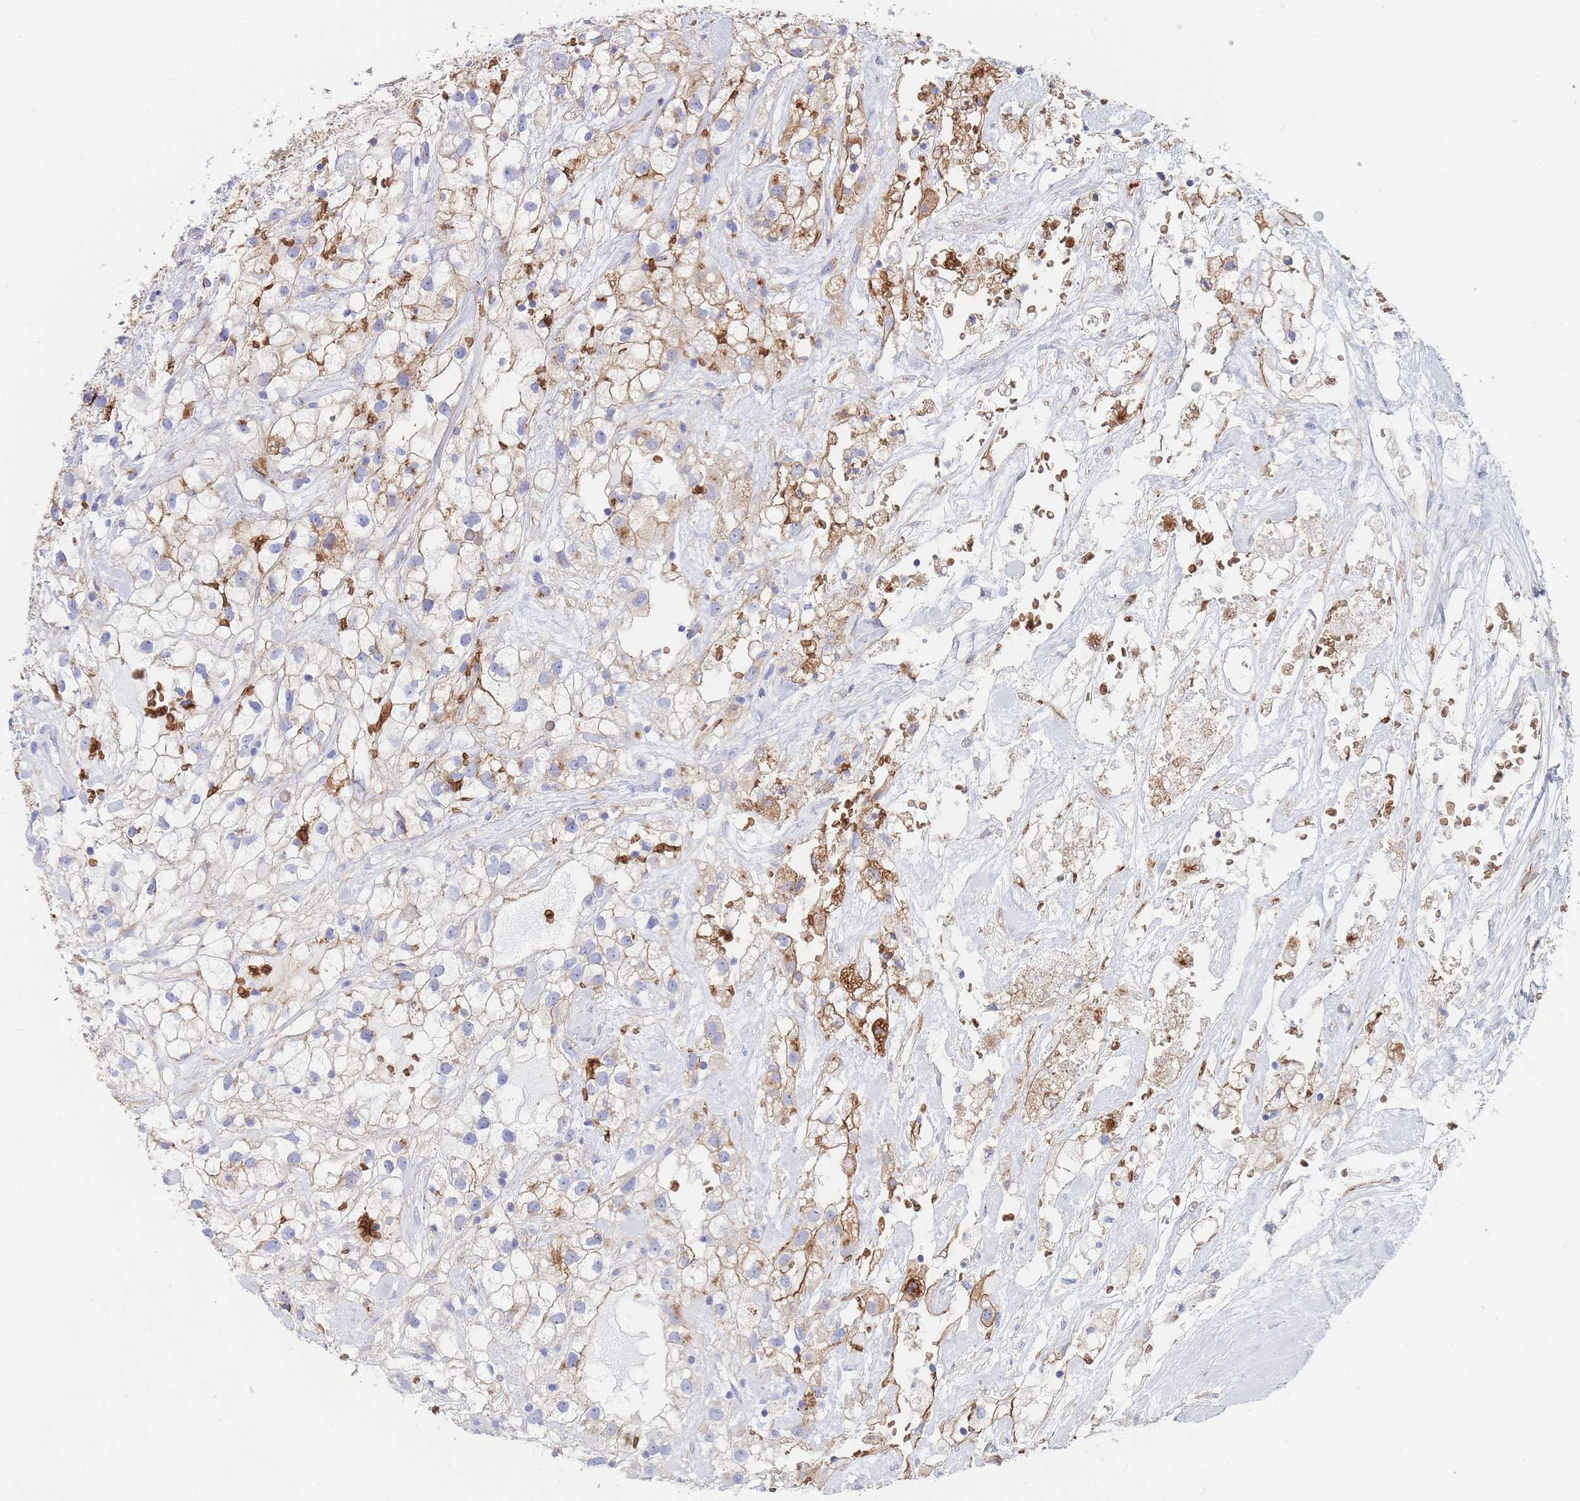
{"staining": {"intensity": "strong", "quantity": "<25%", "location": "cytoplasmic/membranous"}, "tissue": "renal cancer", "cell_type": "Tumor cells", "image_type": "cancer", "snomed": [{"axis": "morphology", "description": "Adenocarcinoma, NOS"}, {"axis": "topography", "description": "Kidney"}], "caption": "Protein staining exhibits strong cytoplasmic/membranous positivity in approximately <25% of tumor cells in renal cancer.", "gene": "SLC2A1", "patient": {"sex": "male", "age": 59}}